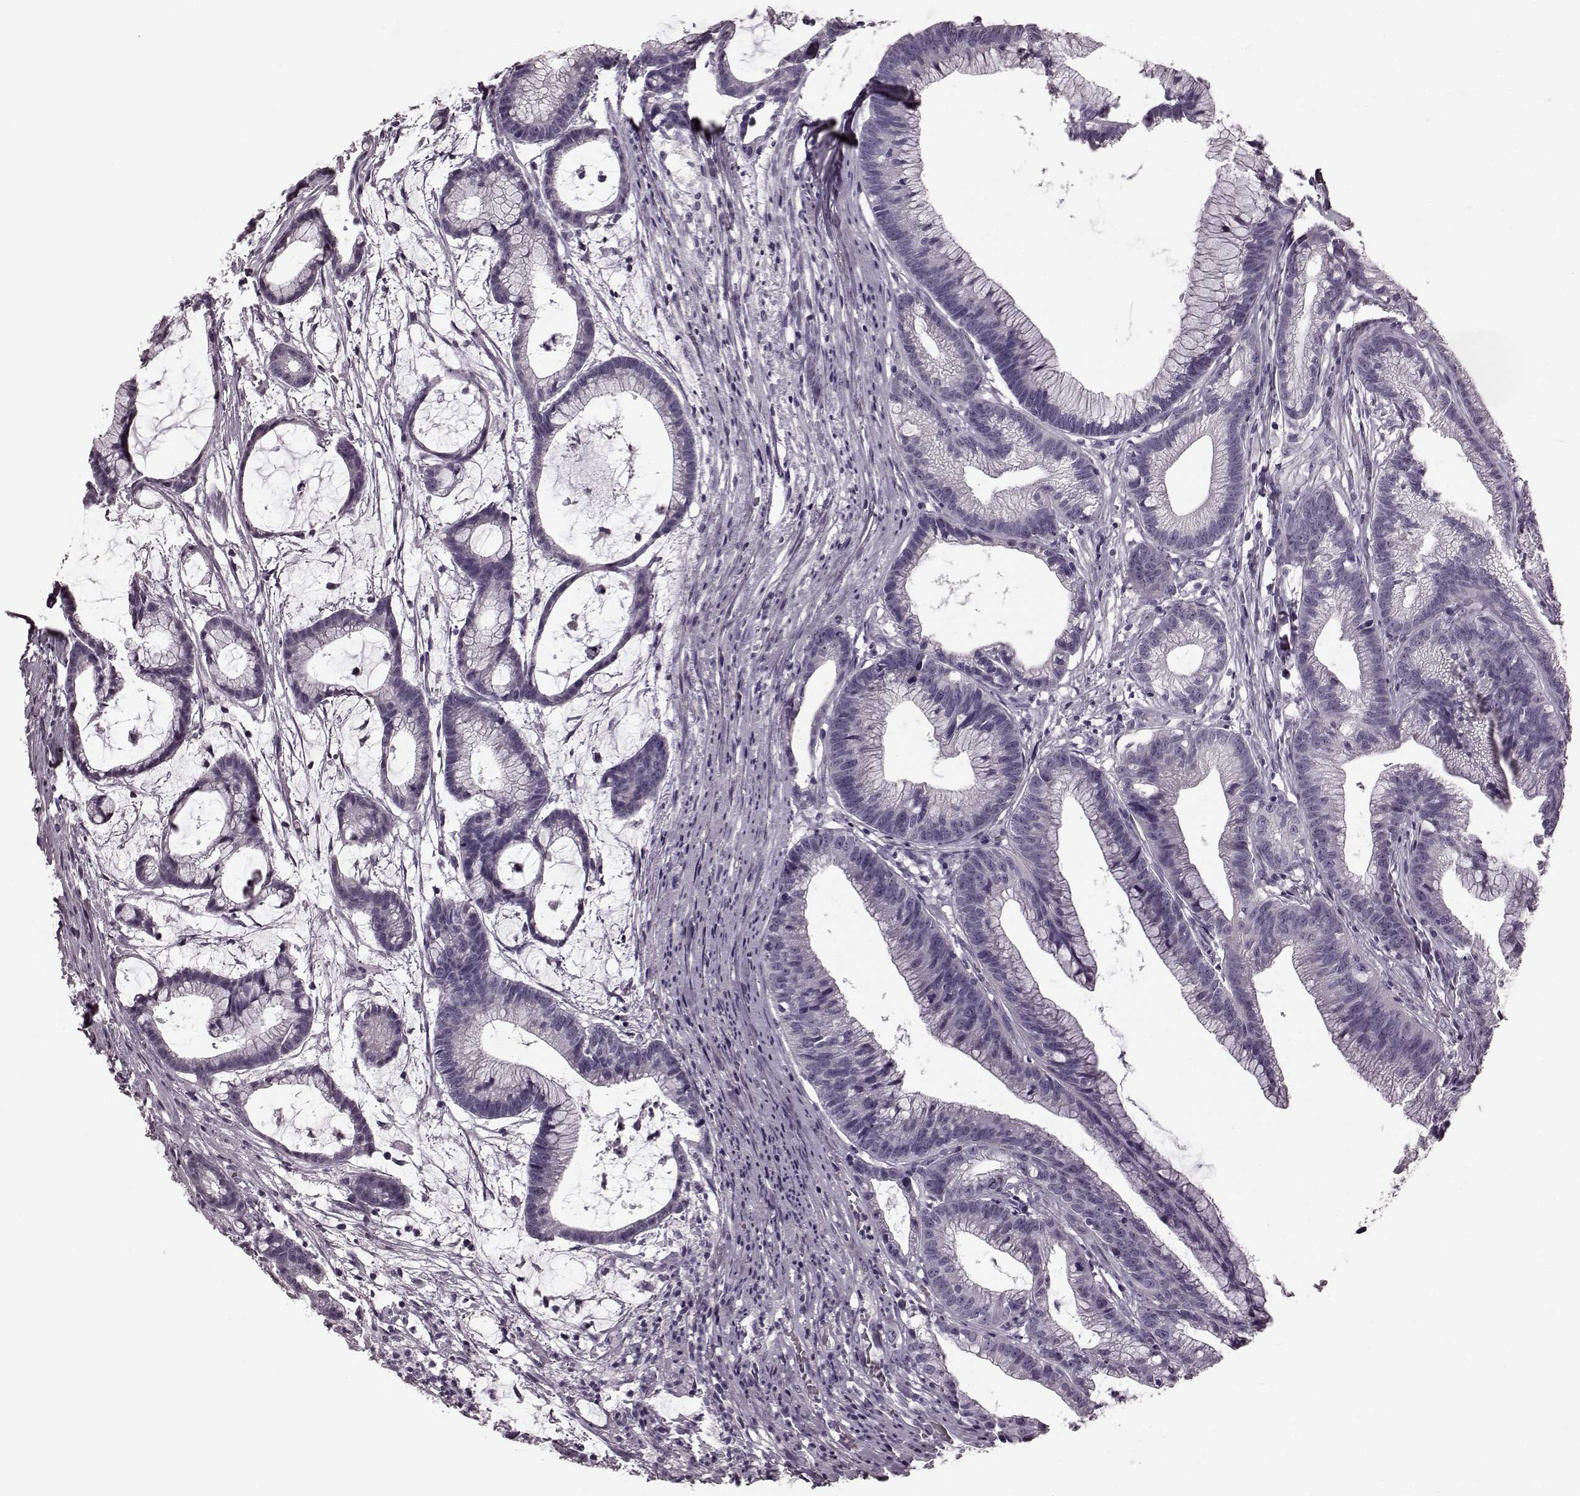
{"staining": {"intensity": "negative", "quantity": "none", "location": "none"}, "tissue": "colorectal cancer", "cell_type": "Tumor cells", "image_type": "cancer", "snomed": [{"axis": "morphology", "description": "Adenocarcinoma, NOS"}, {"axis": "topography", "description": "Colon"}], "caption": "Protein analysis of colorectal cancer (adenocarcinoma) exhibits no significant expression in tumor cells.", "gene": "TRPM1", "patient": {"sex": "female", "age": 78}}